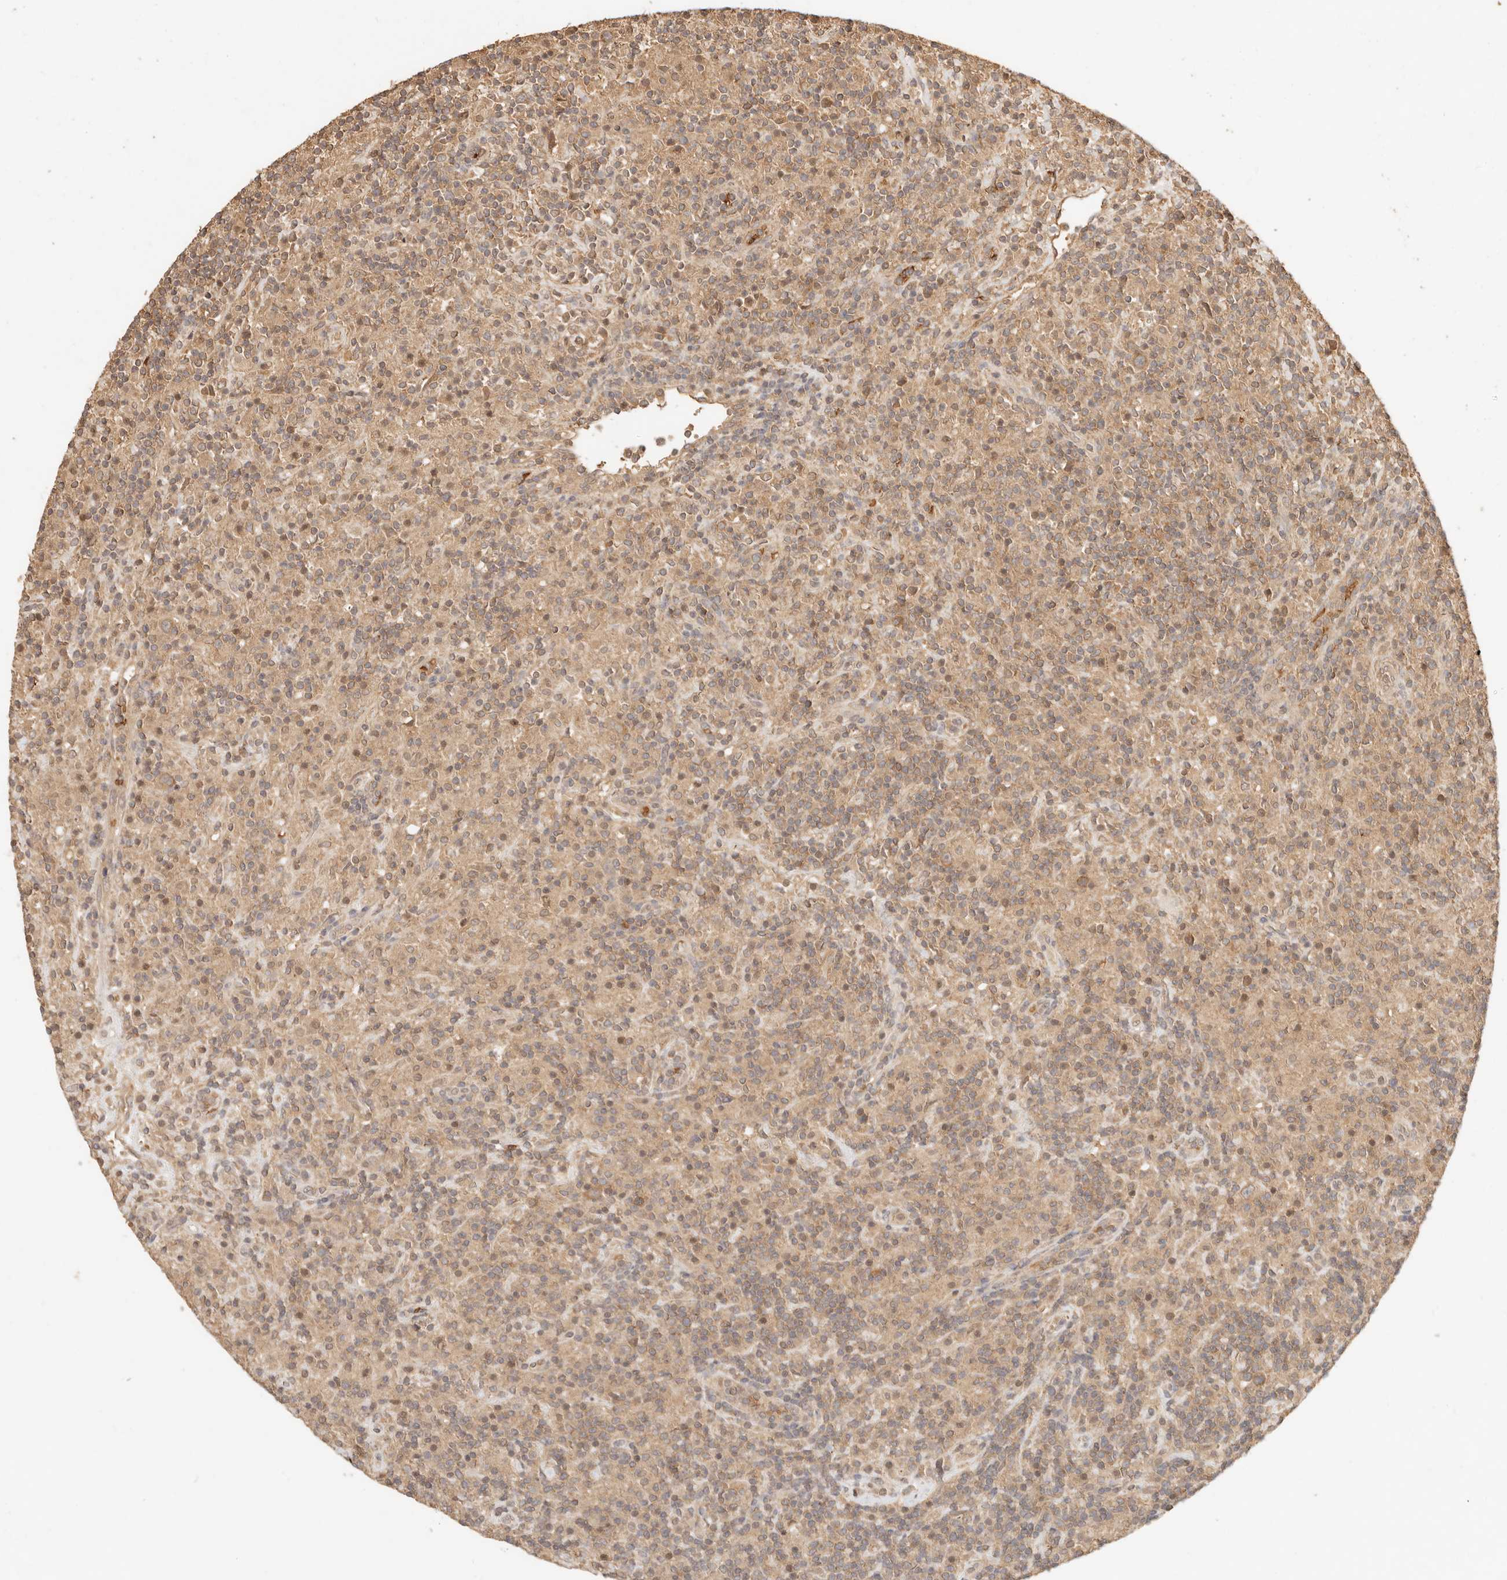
{"staining": {"intensity": "negative", "quantity": "none", "location": "none"}, "tissue": "lymphoma", "cell_type": "Tumor cells", "image_type": "cancer", "snomed": [{"axis": "morphology", "description": "Hodgkin's disease, NOS"}, {"axis": "topography", "description": "Lymph node"}], "caption": "A micrograph of human lymphoma is negative for staining in tumor cells.", "gene": "INTS11", "patient": {"sex": "male", "age": 70}}